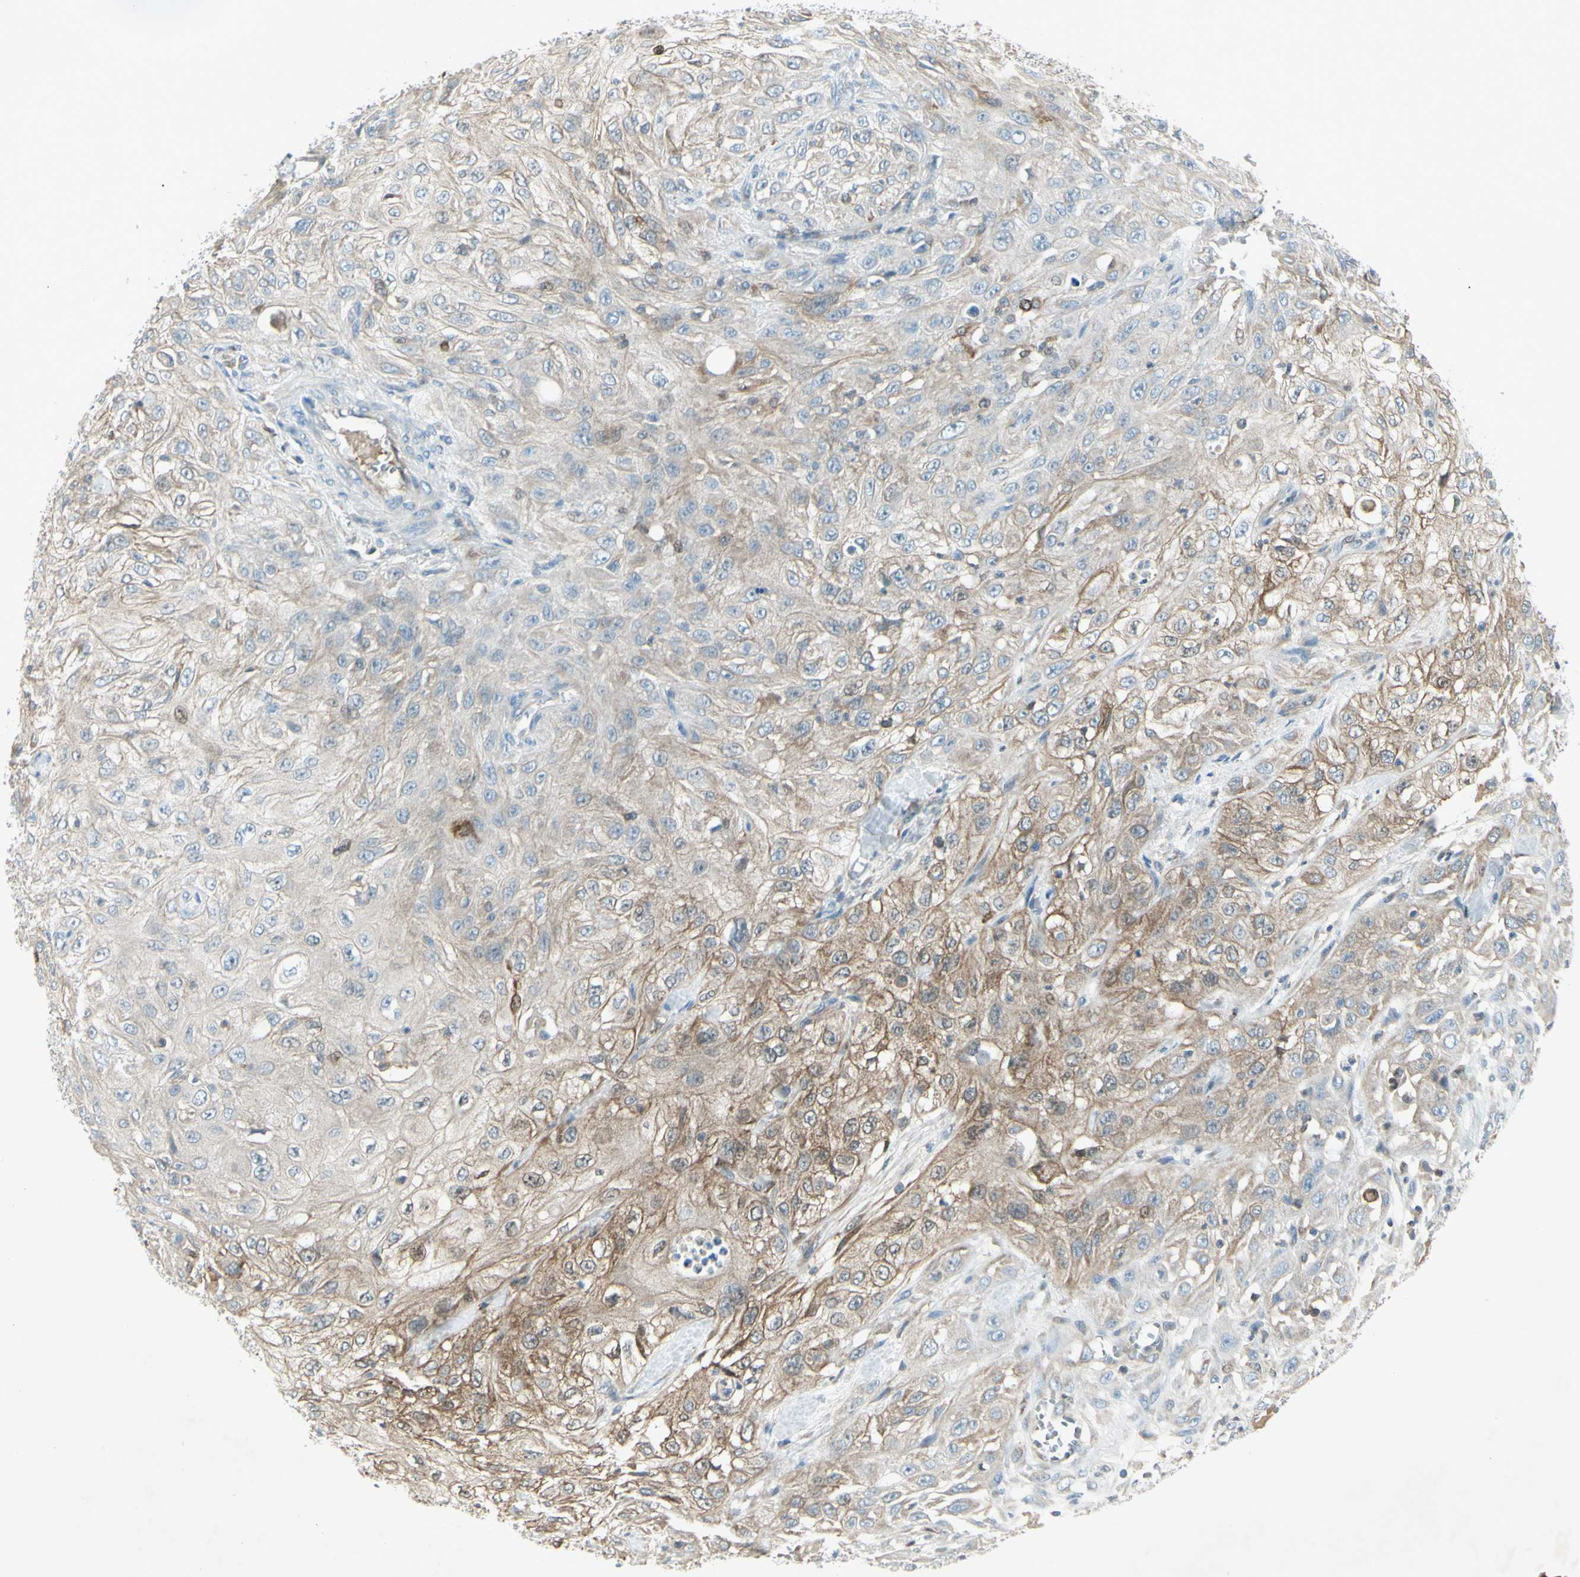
{"staining": {"intensity": "weak", "quantity": "25%-75%", "location": "cytoplasmic/membranous"}, "tissue": "skin cancer", "cell_type": "Tumor cells", "image_type": "cancer", "snomed": [{"axis": "morphology", "description": "Squamous cell carcinoma, NOS"}, {"axis": "morphology", "description": "Squamous cell carcinoma, metastatic, NOS"}, {"axis": "topography", "description": "Skin"}, {"axis": "topography", "description": "Lymph node"}], "caption": "An immunohistochemistry micrograph of tumor tissue is shown. Protein staining in brown shows weak cytoplasmic/membranous positivity in skin squamous cell carcinoma within tumor cells.", "gene": "C1orf159", "patient": {"sex": "male", "age": 75}}